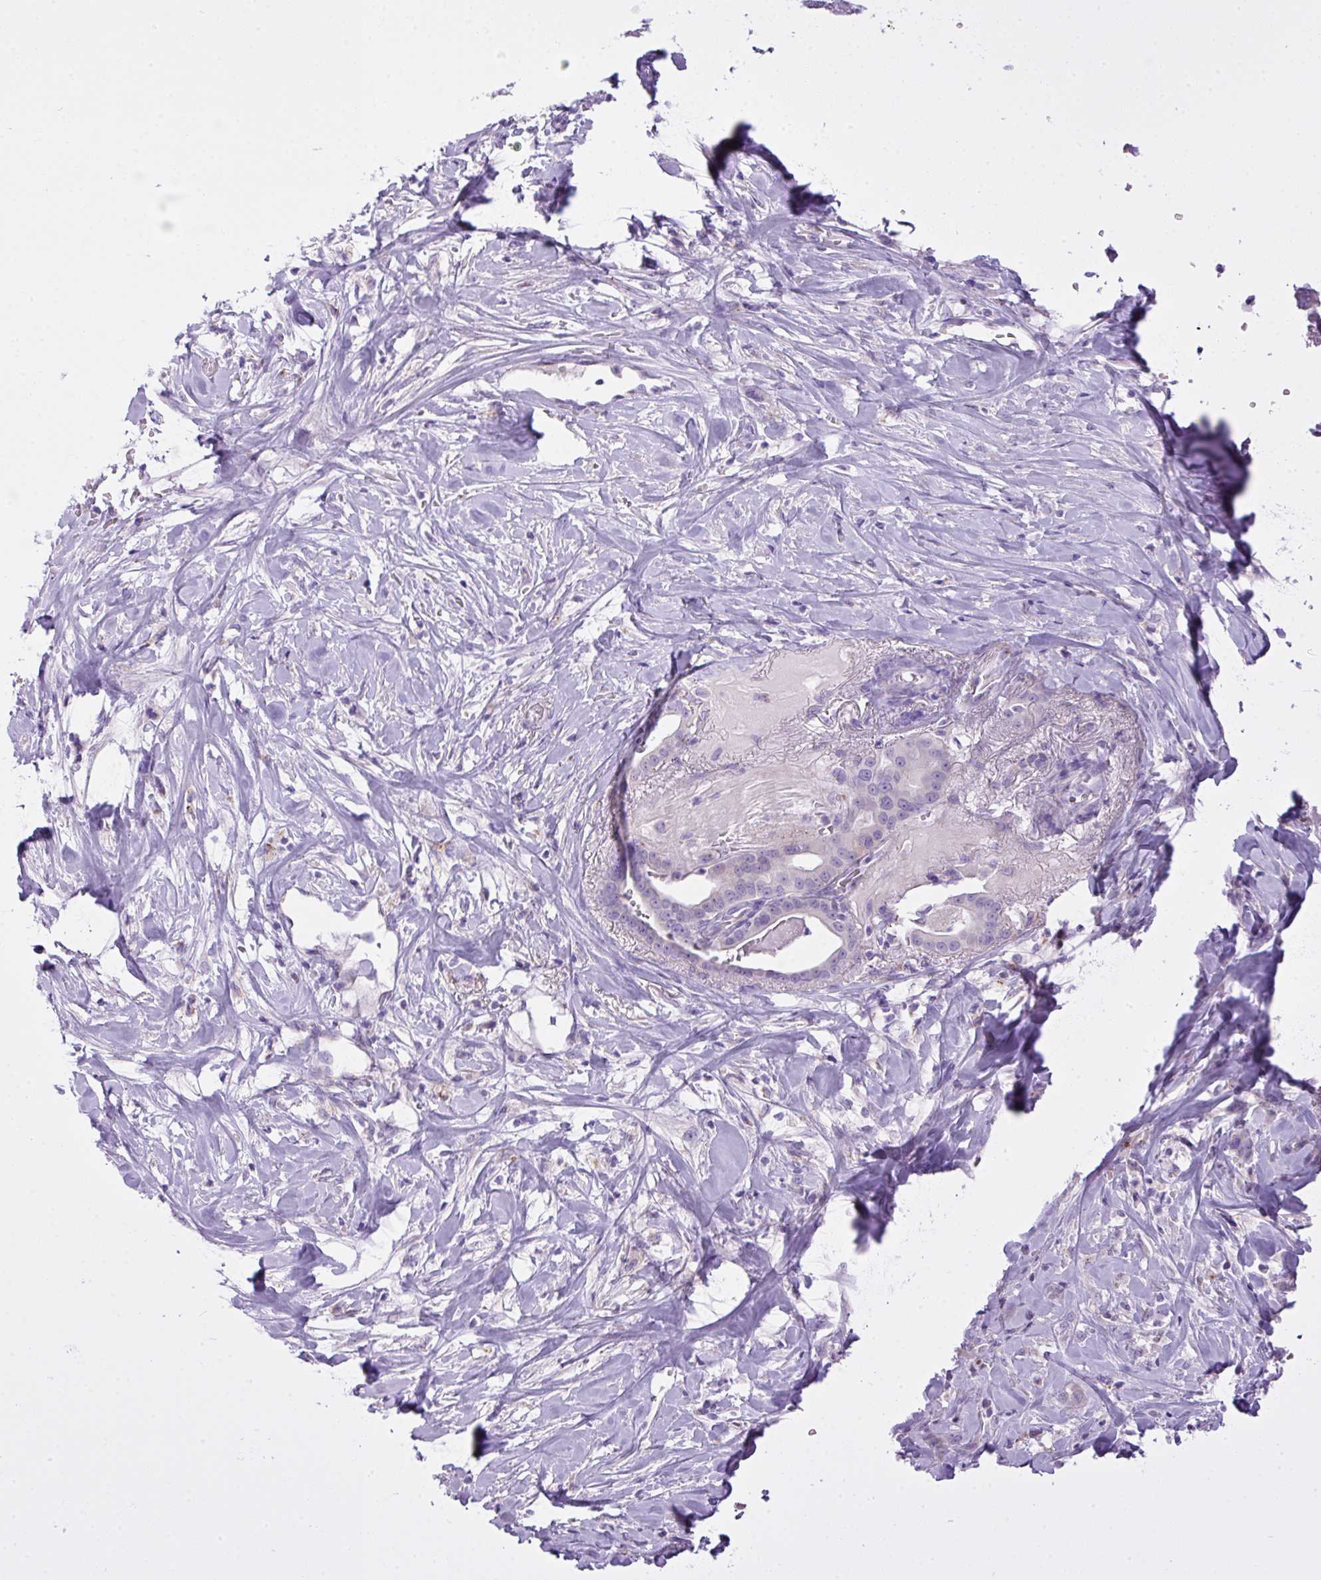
{"staining": {"intensity": "negative", "quantity": "none", "location": "none"}, "tissue": "pancreatic cancer", "cell_type": "Tumor cells", "image_type": "cancer", "snomed": [{"axis": "morphology", "description": "Adenocarcinoma, NOS"}, {"axis": "topography", "description": "Pancreas"}], "caption": "IHC of human pancreatic cancer (adenocarcinoma) demonstrates no positivity in tumor cells.", "gene": "FAM43A", "patient": {"sex": "male", "age": 63}}